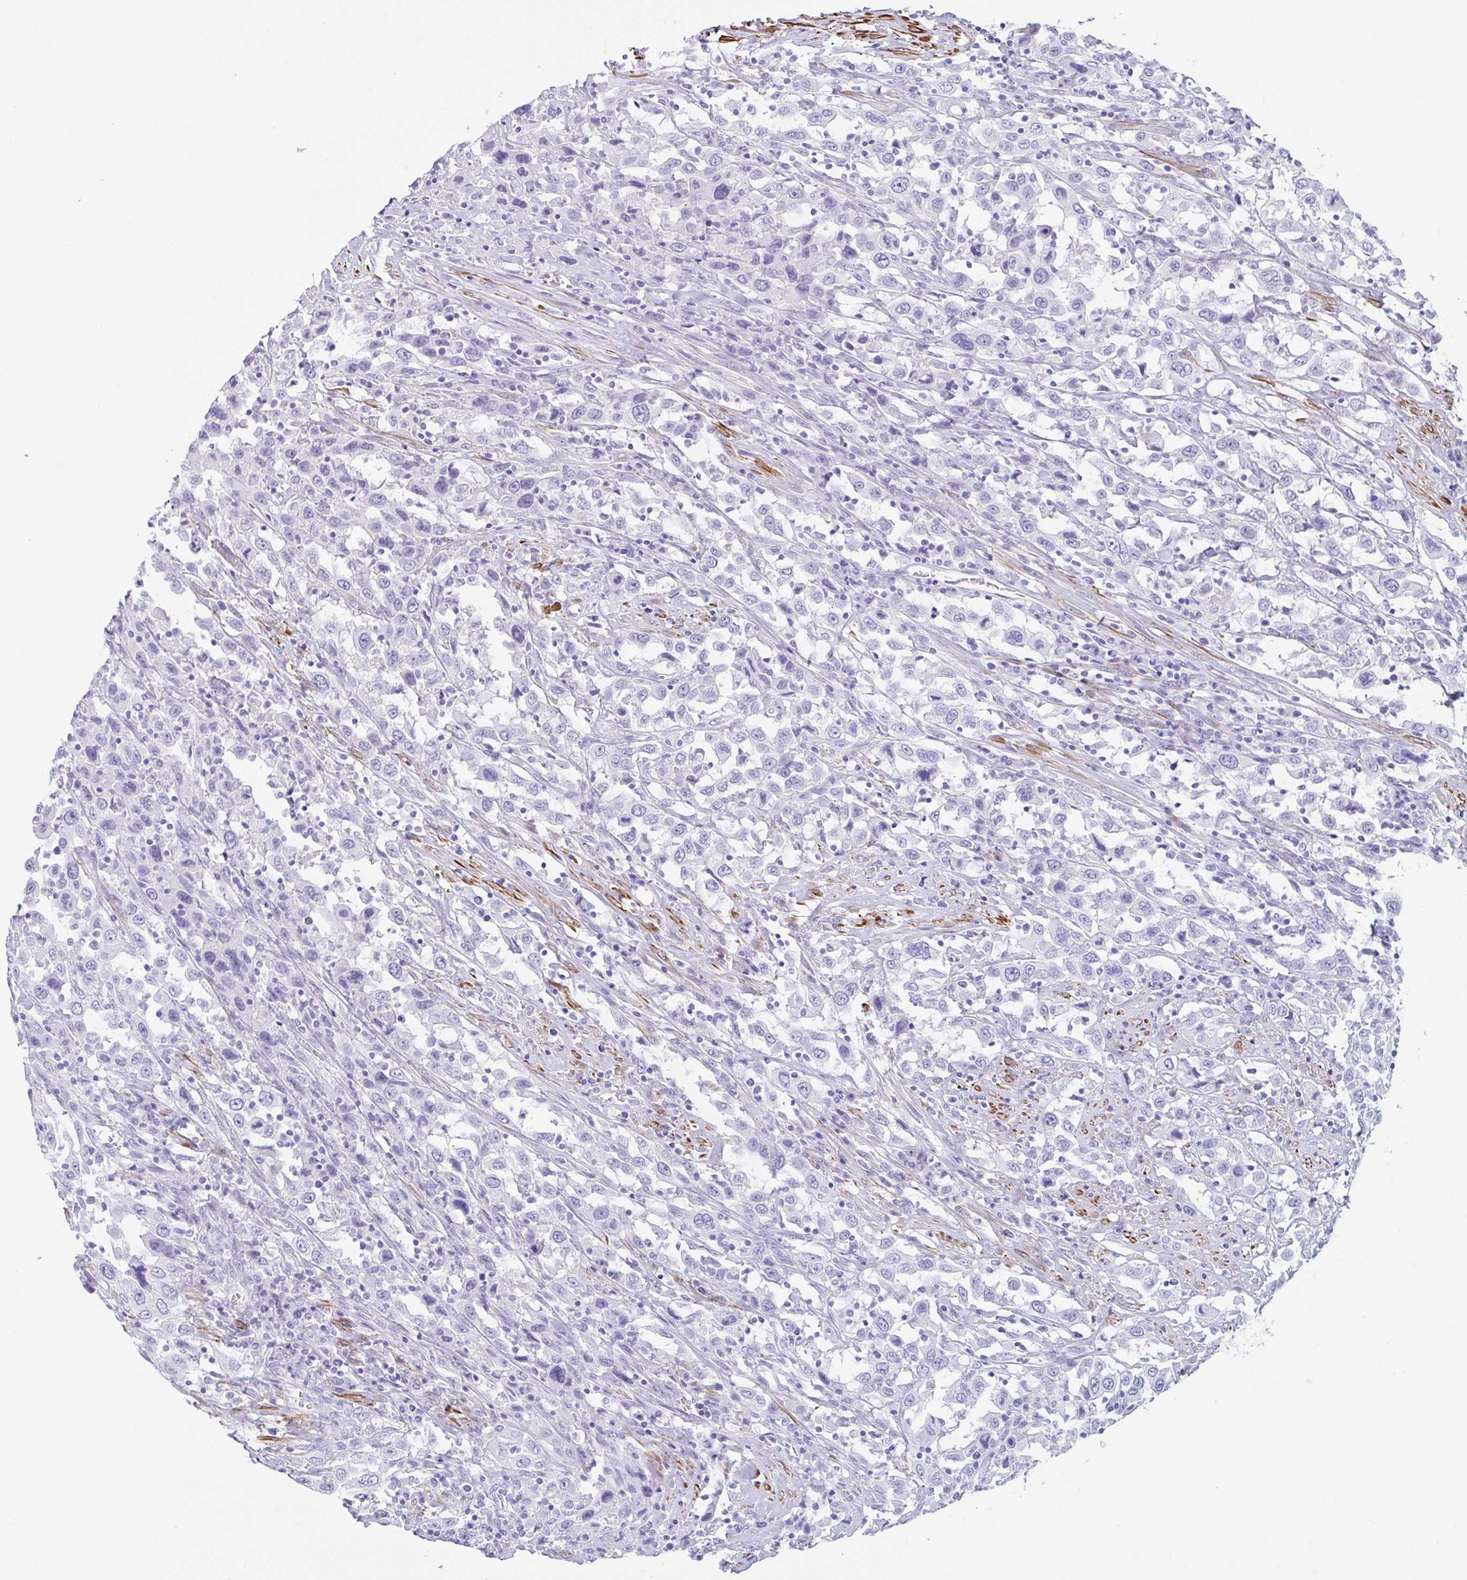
{"staining": {"intensity": "negative", "quantity": "none", "location": "none"}, "tissue": "urothelial cancer", "cell_type": "Tumor cells", "image_type": "cancer", "snomed": [{"axis": "morphology", "description": "Urothelial carcinoma, High grade"}, {"axis": "topography", "description": "Urinary bladder"}], "caption": "Photomicrograph shows no protein positivity in tumor cells of urothelial cancer tissue.", "gene": "TAS2R41", "patient": {"sex": "male", "age": 61}}